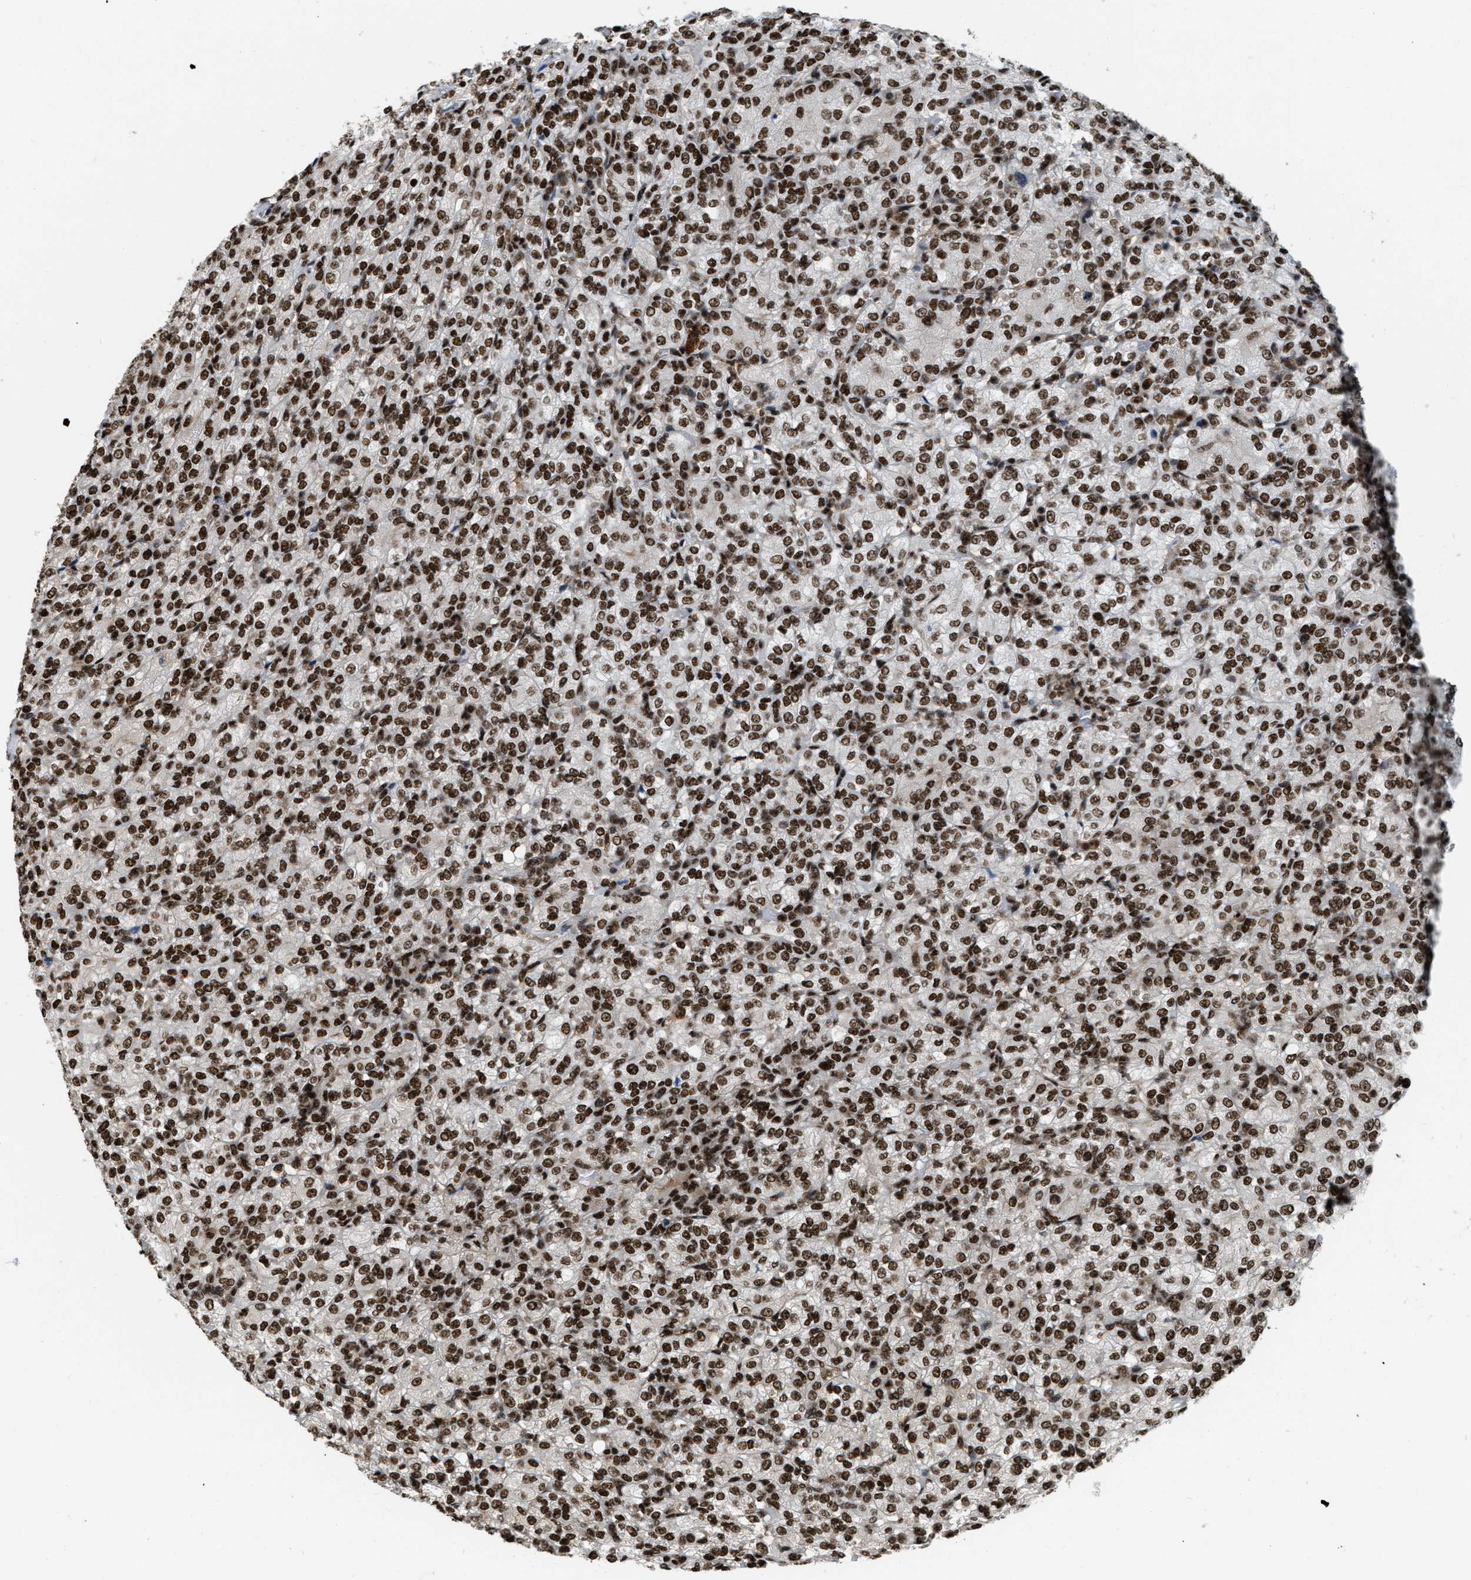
{"staining": {"intensity": "strong", "quantity": ">75%", "location": "nuclear"}, "tissue": "renal cancer", "cell_type": "Tumor cells", "image_type": "cancer", "snomed": [{"axis": "morphology", "description": "Adenocarcinoma, NOS"}, {"axis": "topography", "description": "Kidney"}], "caption": "Immunohistochemical staining of renal cancer demonstrates high levels of strong nuclear expression in approximately >75% of tumor cells. (Stains: DAB (3,3'-diaminobenzidine) in brown, nuclei in blue, Microscopy: brightfield microscopy at high magnification).", "gene": "NUMA1", "patient": {"sex": "male", "age": 77}}